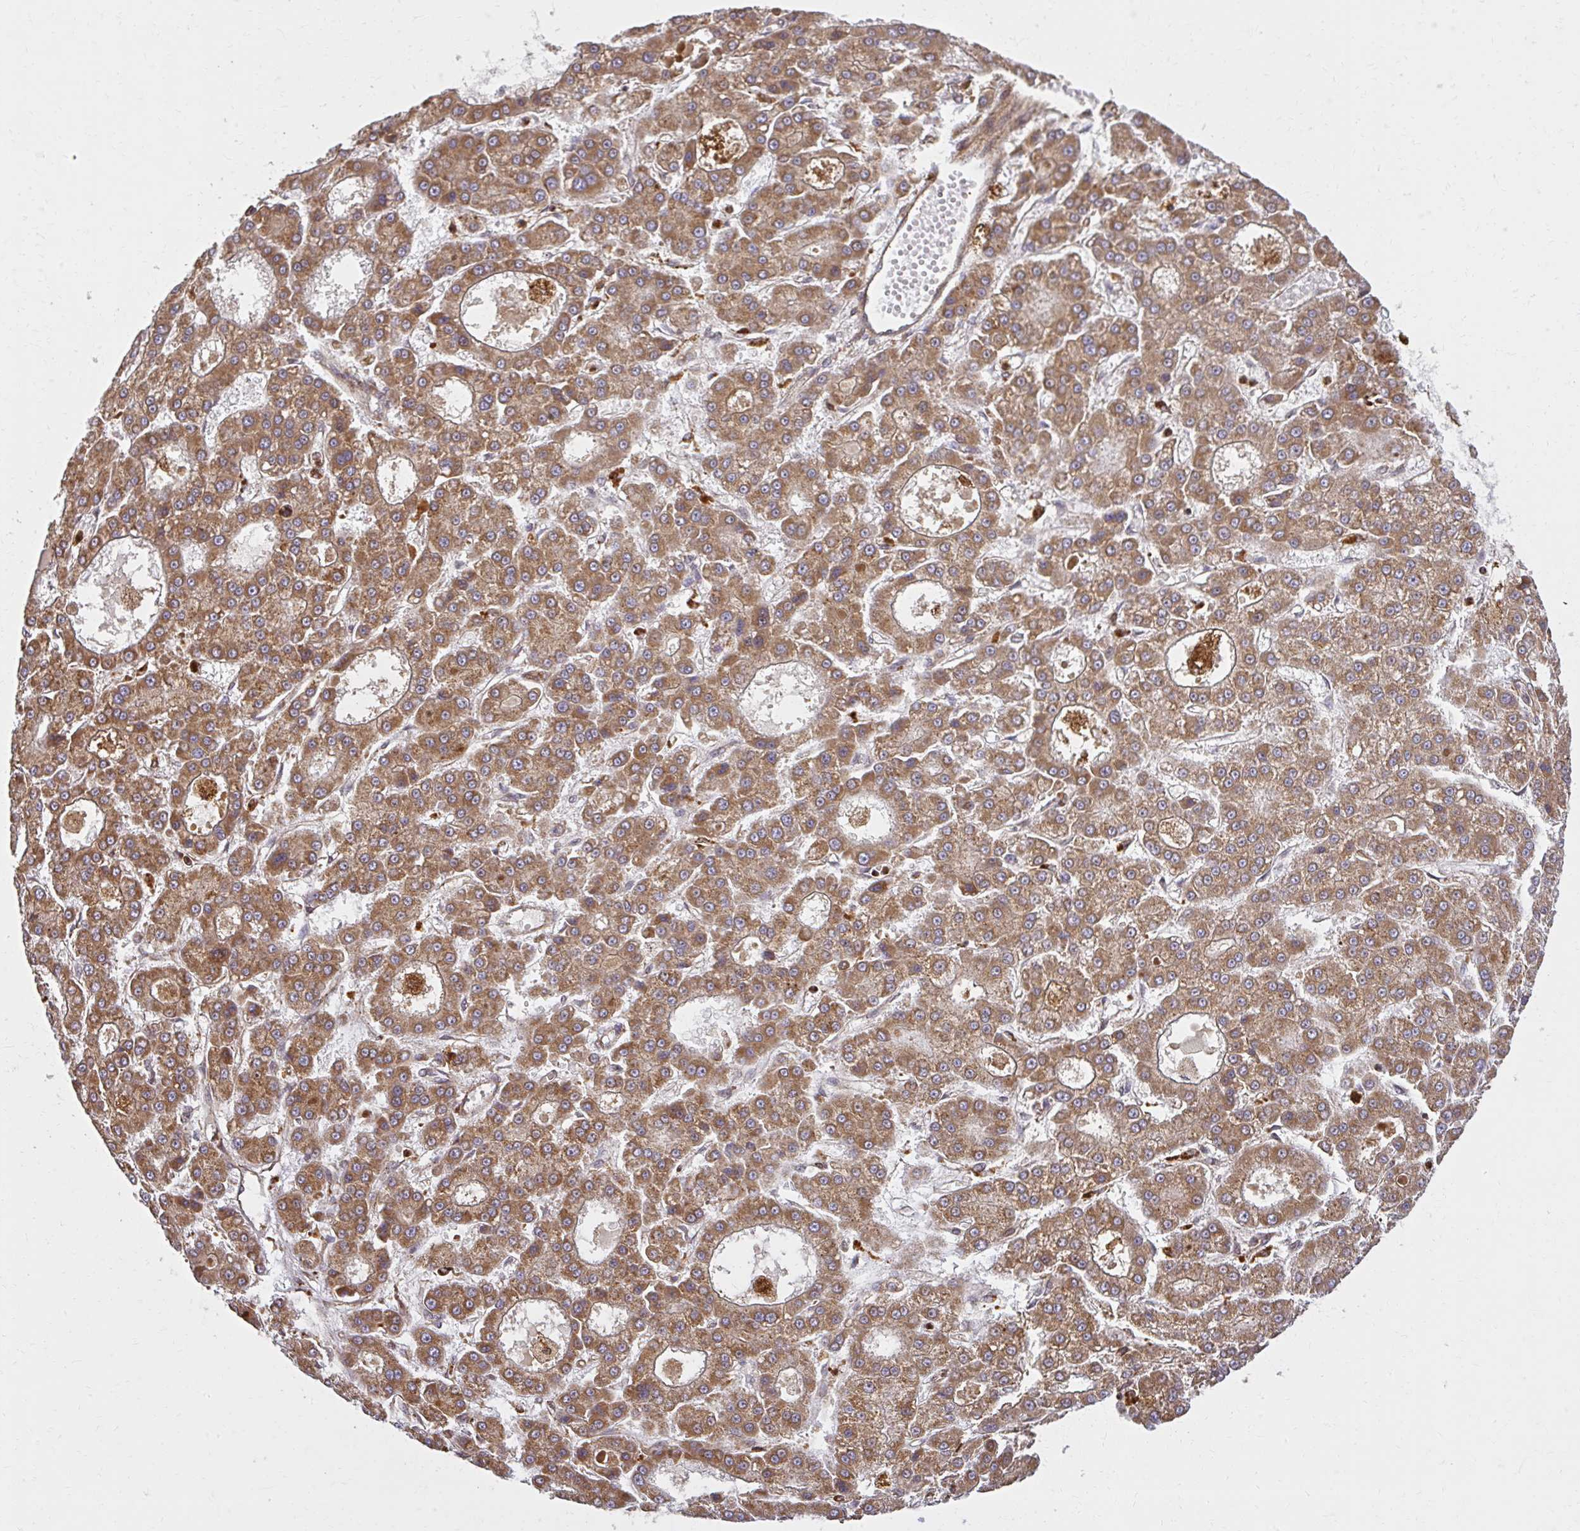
{"staining": {"intensity": "moderate", "quantity": ">75%", "location": "cytoplasmic/membranous"}, "tissue": "liver cancer", "cell_type": "Tumor cells", "image_type": "cancer", "snomed": [{"axis": "morphology", "description": "Carcinoma, Hepatocellular, NOS"}, {"axis": "topography", "description": "Liver"}], "caption": "Protein staining demonstrates moderate cytoplasmic/membranous positivity in approximately >75% of tumor cells in hepatocellular carcinoma (liver).", "gene": "GNS", "patient": {"sex": "male", "age": 70}}